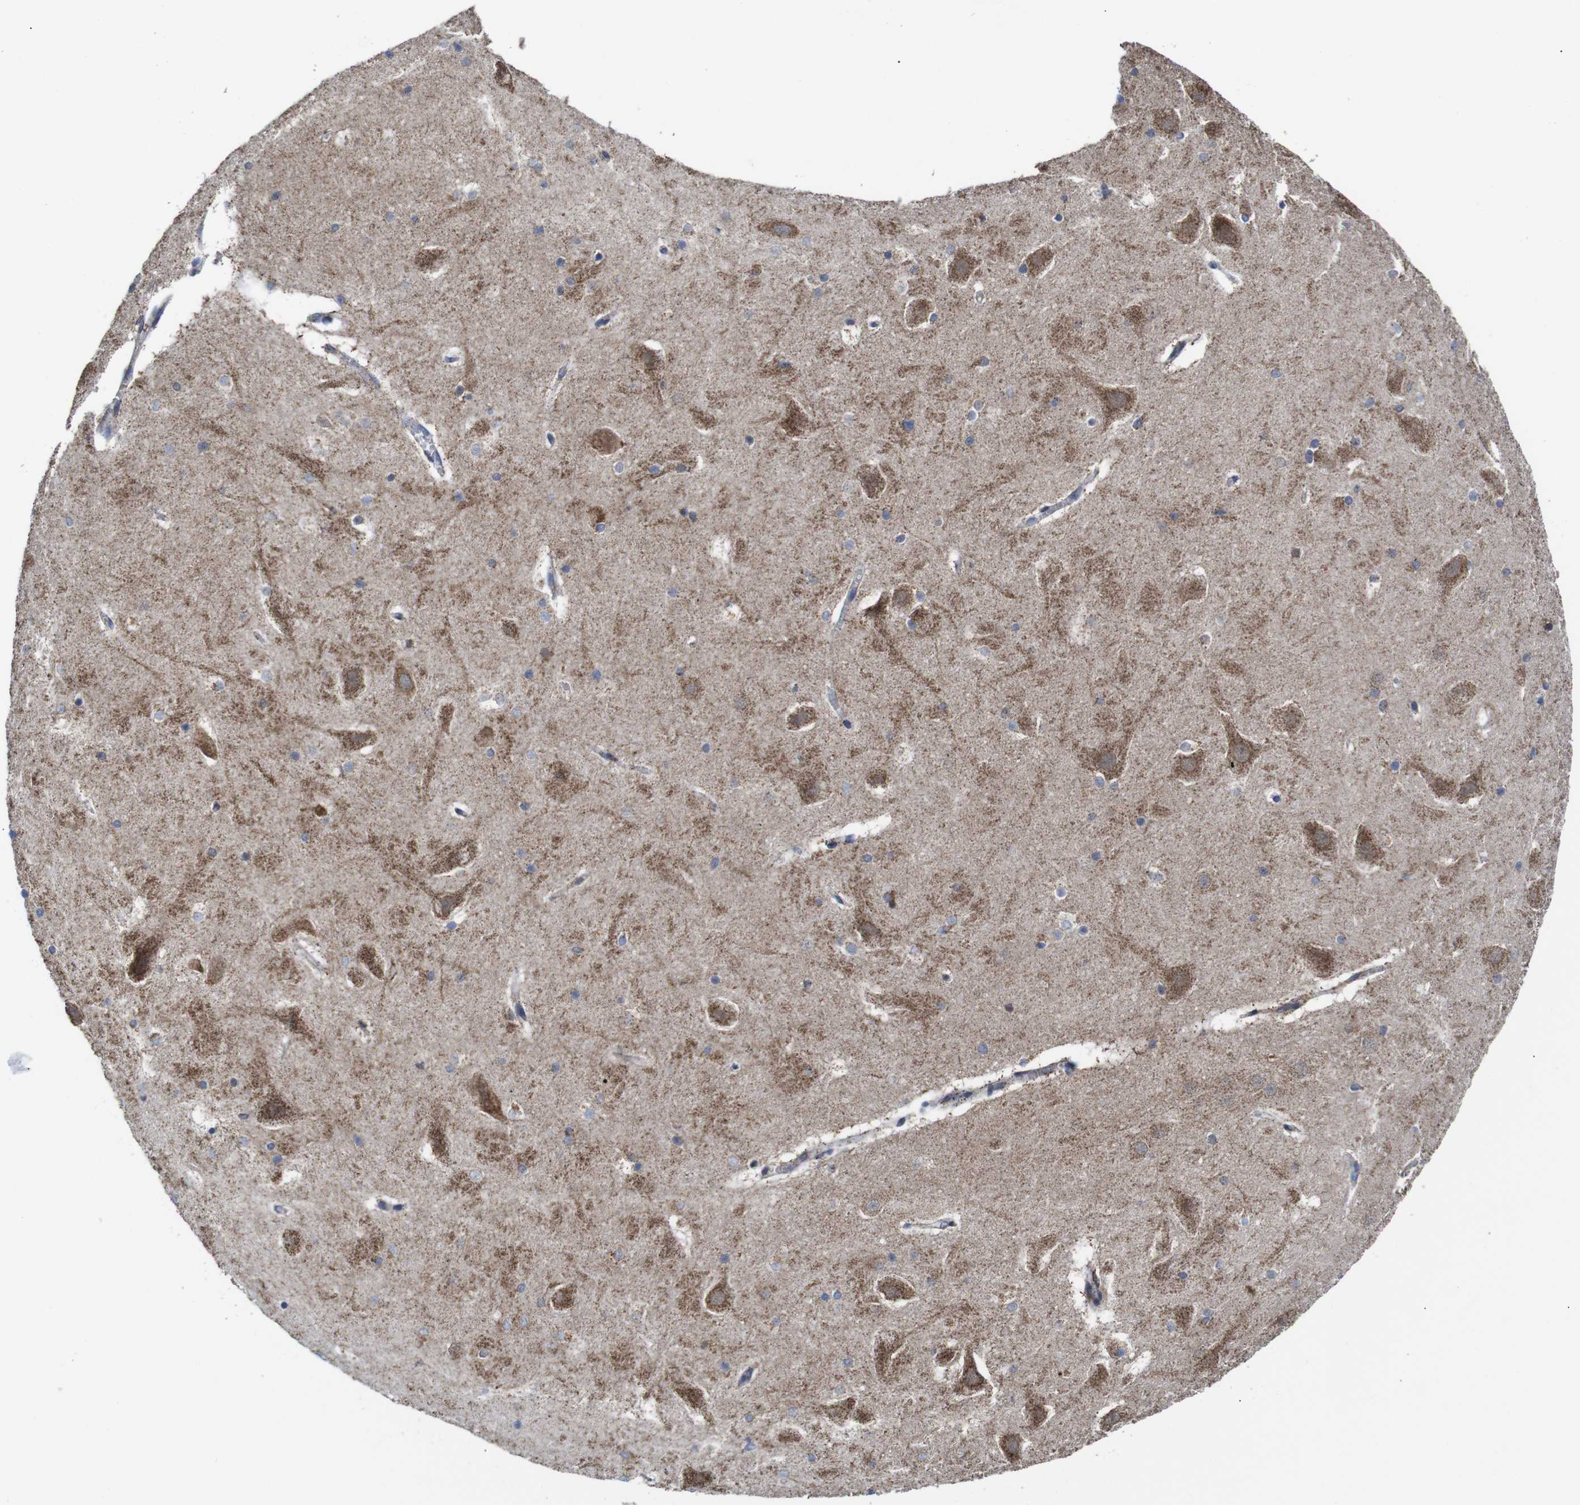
{"staining": {"intensity": "moderate", "quantity": "<25%", "location": "cytoplasmic/membranous"}, "tissue": "hippocampus", "cell_type": "Glial cells", "image_type": "normal", "snomed": [{"axis": "morphology", "description": "Normal tissue, NOS"}, {"axis": "topography", "description": "Hippocampus"}], "caption": "Unremarkable hippocampus shows moderate cytoplasmic/membranous positivity in about <25% of glial cells.", "gene": "C17orf80", "patient": {"sex": "male", "age": 45}}